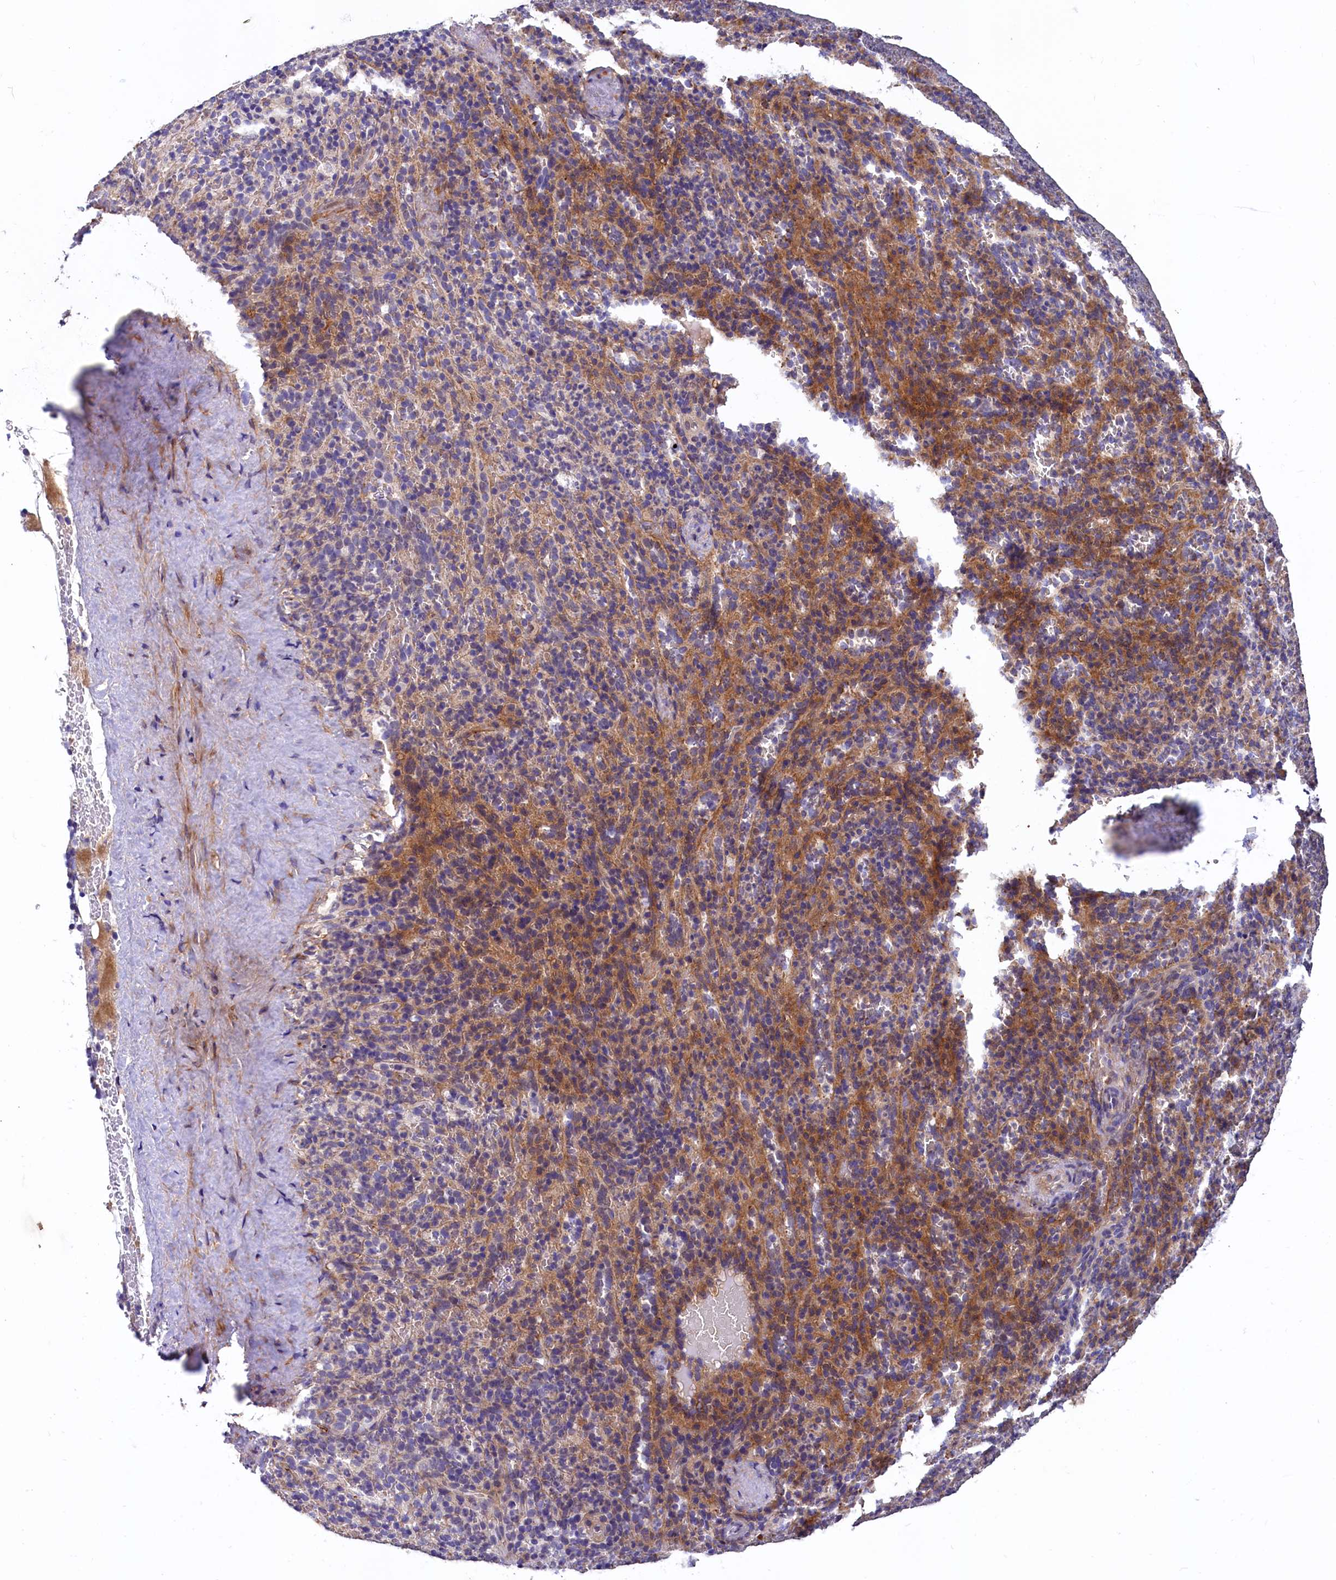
{"staining": {"intensity": "negative", "quantity": "none", "location": "none"}, "tissue": "spleen", "cell_type": "Cells in red pulp", "image_type": "normal", "snomed": [{"axis": "morphology", "description": "Normal tissue, NOS"}, {"axis": "topography", "description": "Spleen"}], "caption": "DAB (3,3'-diaminobenzidine) immunohistochemical staining of unremarkable human spleen reveals no significant positivity in cells in red pulp. Nuclei are stained in blue.", "gene": "EPS8L2", "patient": {"sex": "female", "age": 21}}